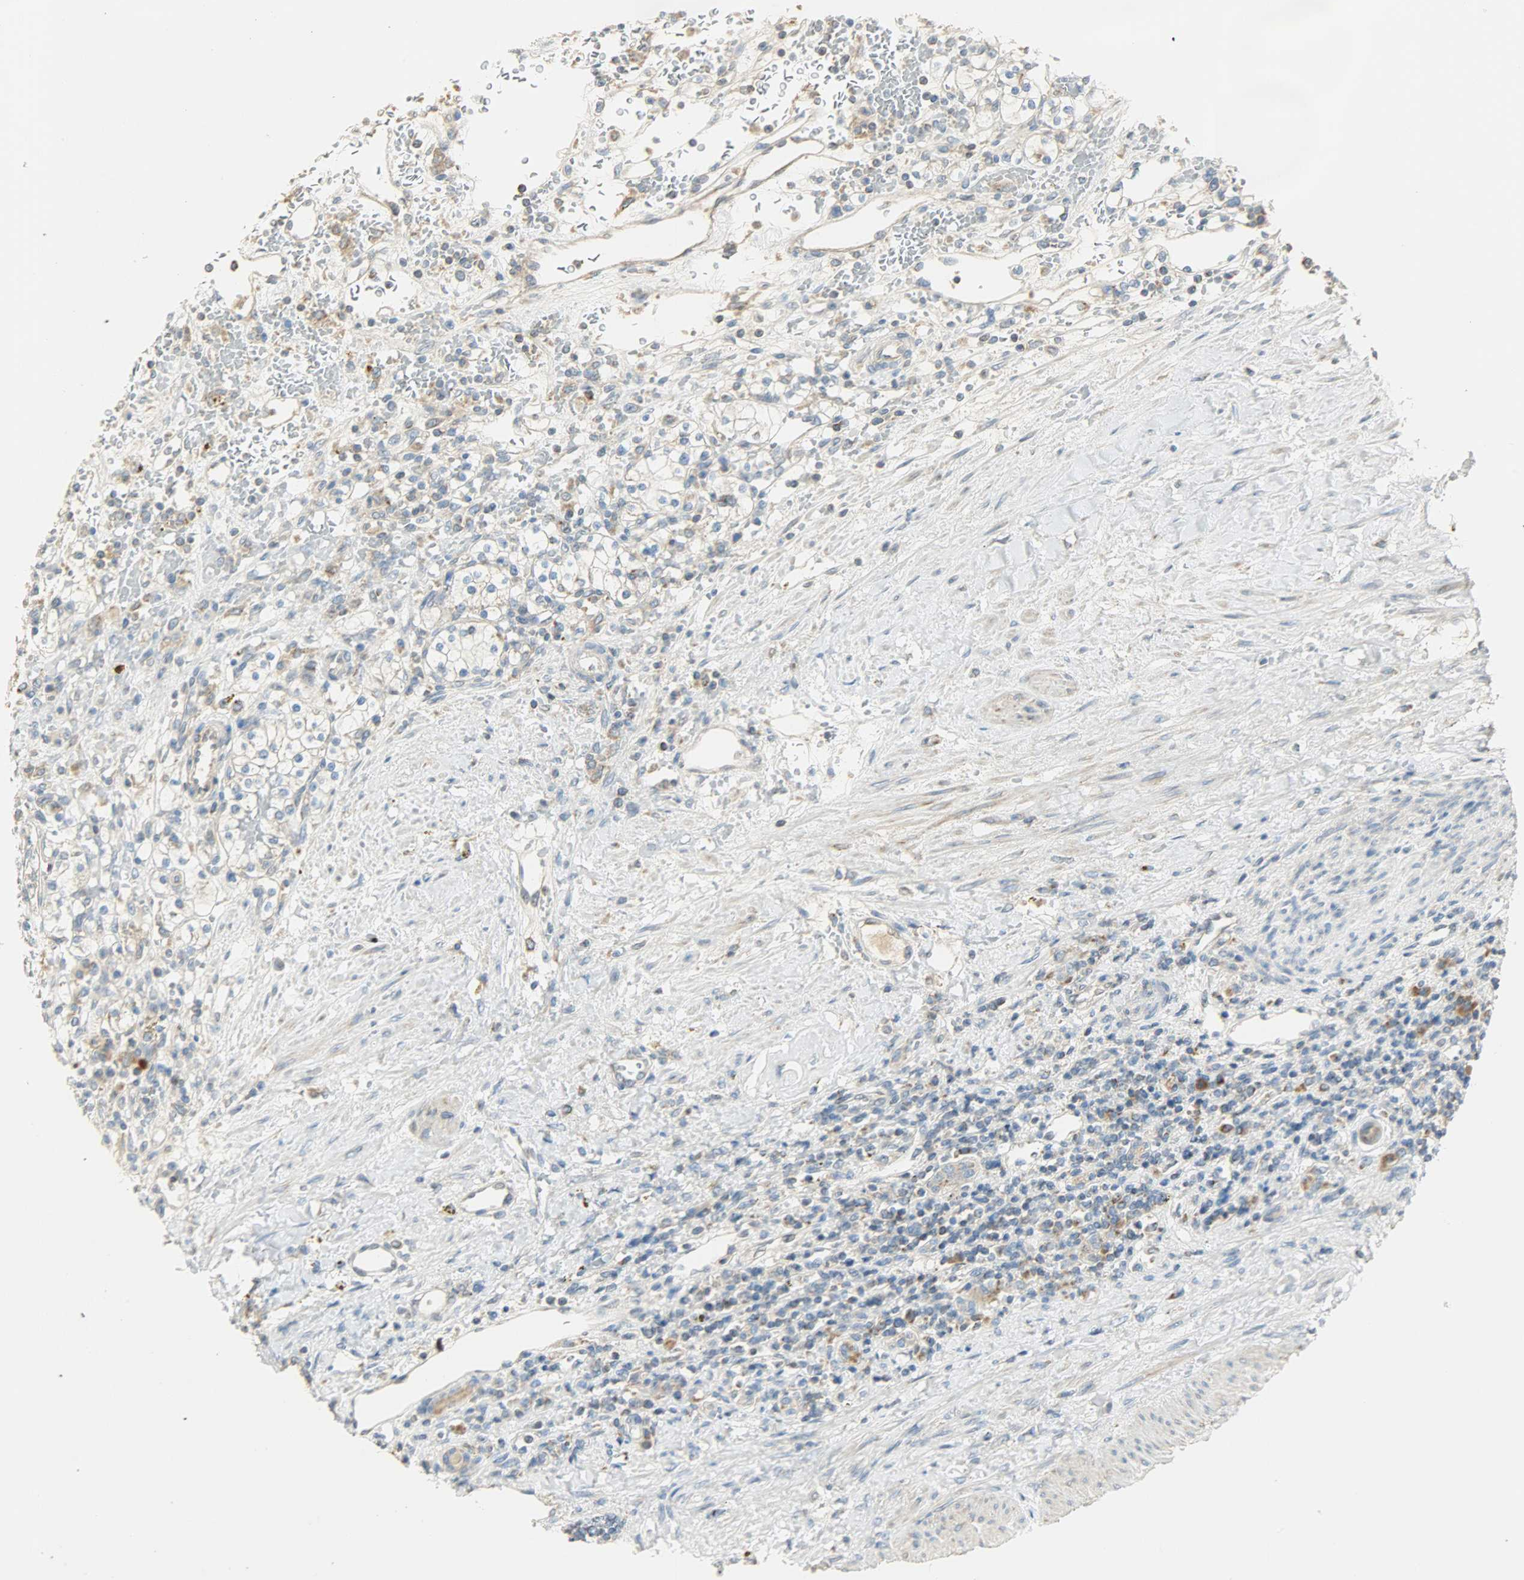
{"staining": {"intensity": "weak", "quantity": "25%-75%", "location": "cytoplasmic/membranous"}, "tissue": "renal cancer", "cell_type": "Tumor cells", "image_type": "cancer", "snomed": [{"axis": "morphology", "description": "Normal tissue, NOS"}, {"axis": "morphology", "description": "Adenocarcinoma, NOS"}, {"axis": "topography", "description": "Kidney"}], "caption": "Adenocarcinoma (renal) stained for a protein (brown) reveals weak cytoplasmic/membranous positive positivity in approximately 25%-75% of tumor cells.", "gene": "NNT", "patient": {"sex": "female", "age": 55}}